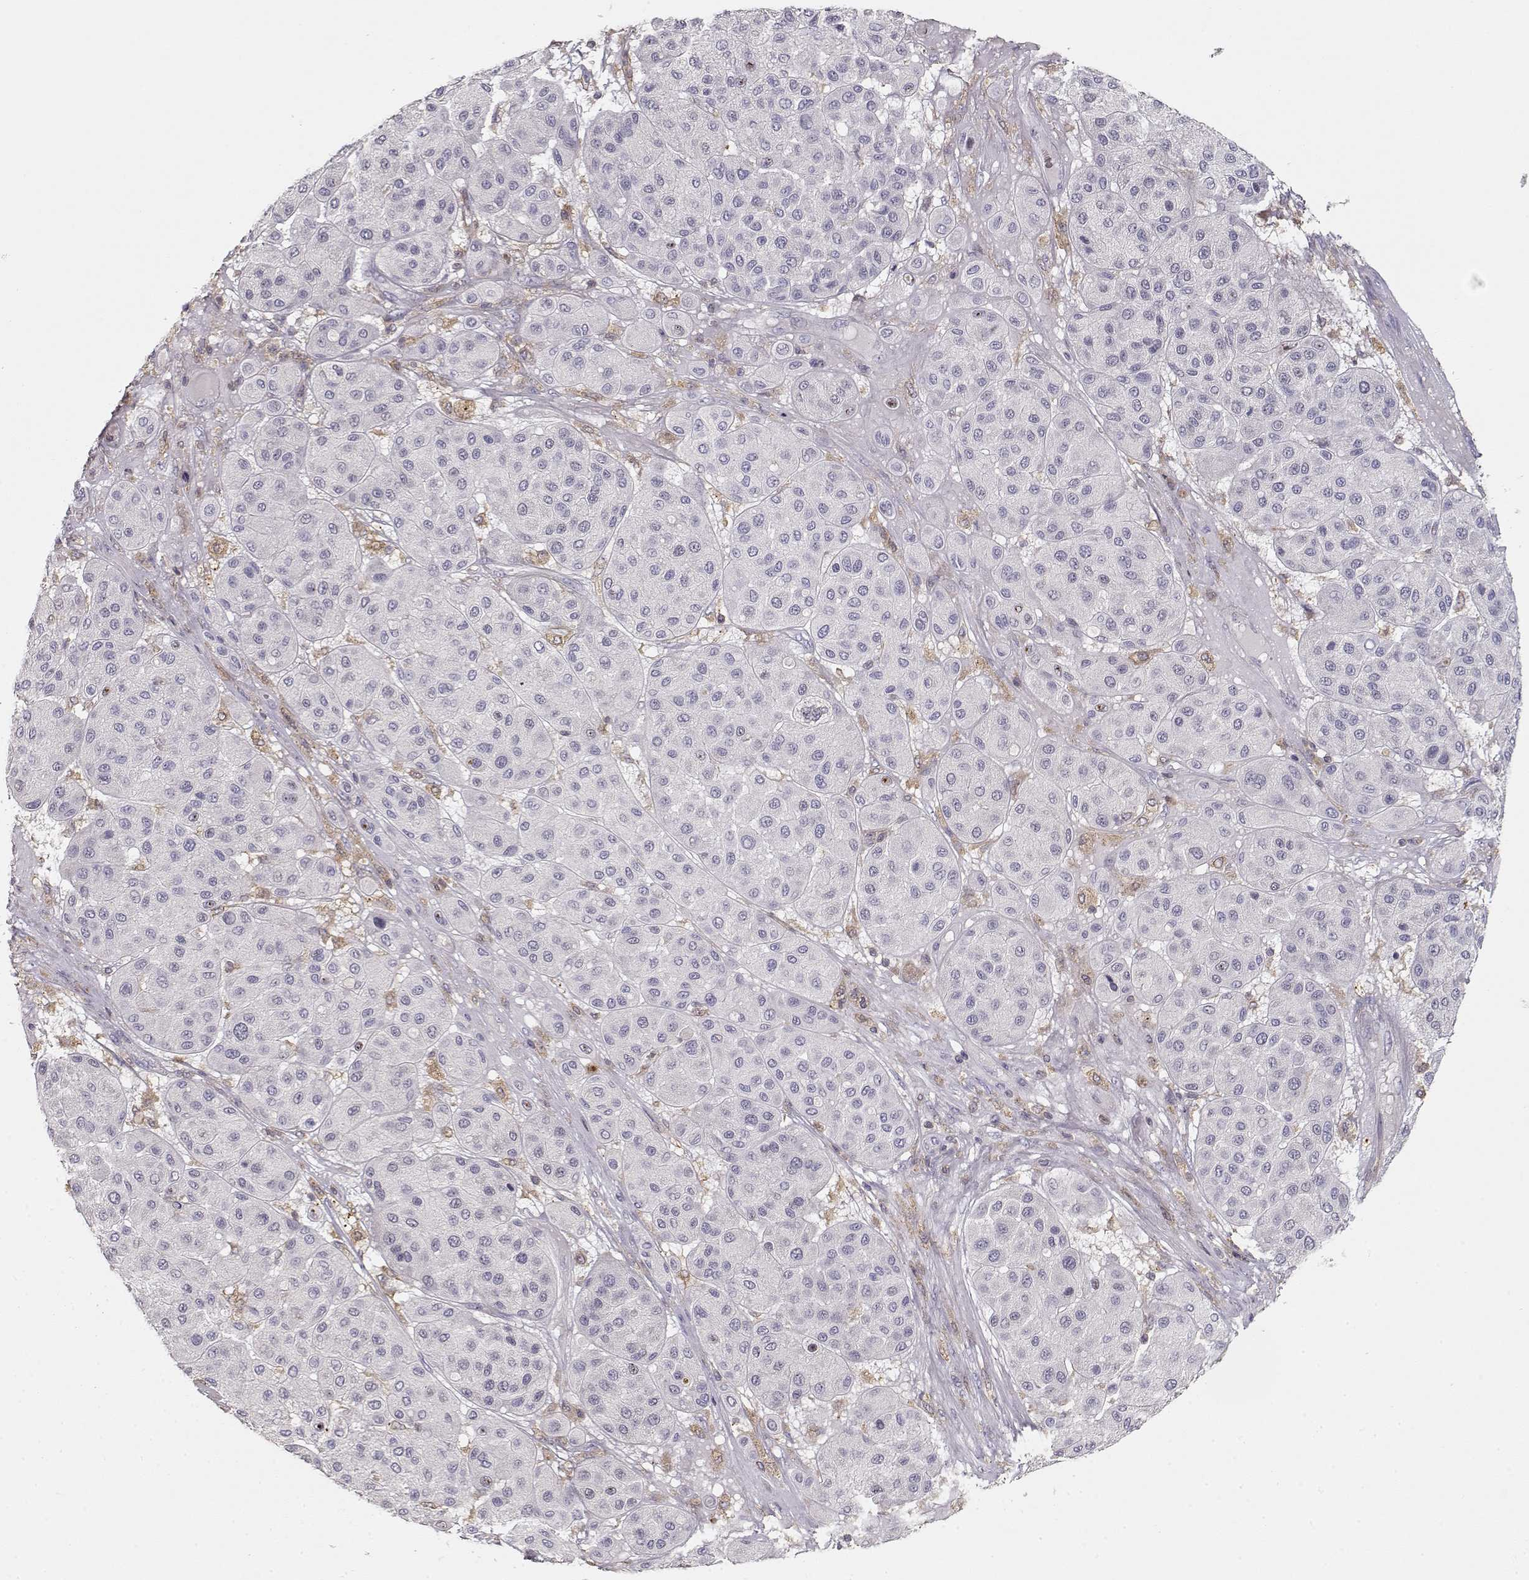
{"staining": {"intensity": "negative", "quantity": "none", "location": "none"}, "tissue": "melanoma", "cell_type": "Tumor cells", "image_type": "cancer", "snomed": [{"axis": "morphology", "description": "Malignant melanoma, Metastatic site"}, {"axis": "topography", "description": "Smooth muscle"}], "caption": "DAB (3,3'-diaminobenzidine) immunohistochemical staining of human melanoma demonstrates no significant positivity in tumor cells. (DAB immunohistochemistry (IHC) with hematoxylin counter stain).", "gene": "VAV1", "patient": {"sex": "male", "age": 41}}